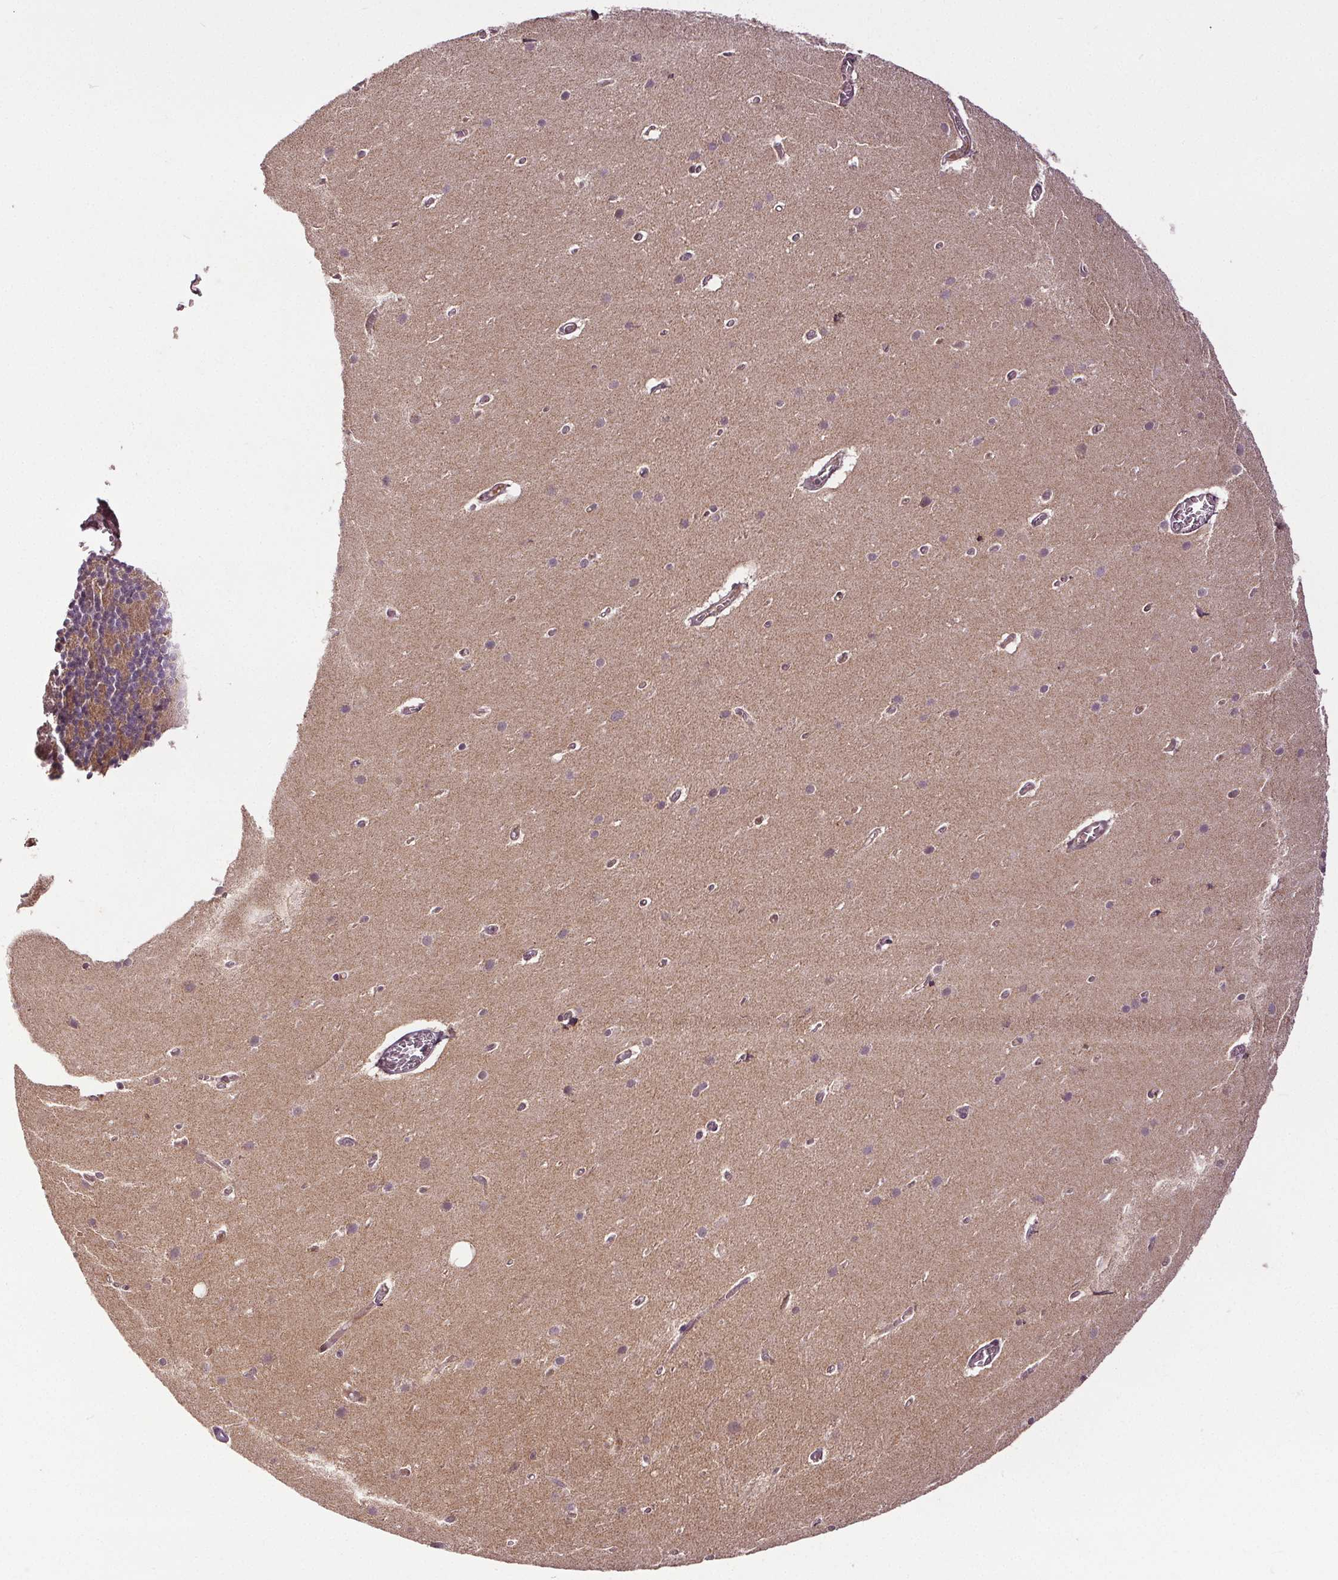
{"staining": {"intensity": "moderate", "quantity": "25%-75%", "location": "cytoplasmic/membranous"}, "tissue": "cerebellum", "cell_type": "Cells in granular layer", "image_type": "normal", "snomed": [{"axis": "morphology", "description": "Normal tissue, NOS"}, {"axis": "topography", "description": "Cerebellum"}], "caption": "Brown immunohistochemical staining in normal human cerebellum reveals moderate cytoplasmic/membranous staining in about 25%-75% of cells in granular layer. (Stains: DAB in brown, nuclei in blue, Microscopy: brightfield microscopy at high magnification).", "gene": "EPHB3", "patient": {"sex": "male", "age": 70}}